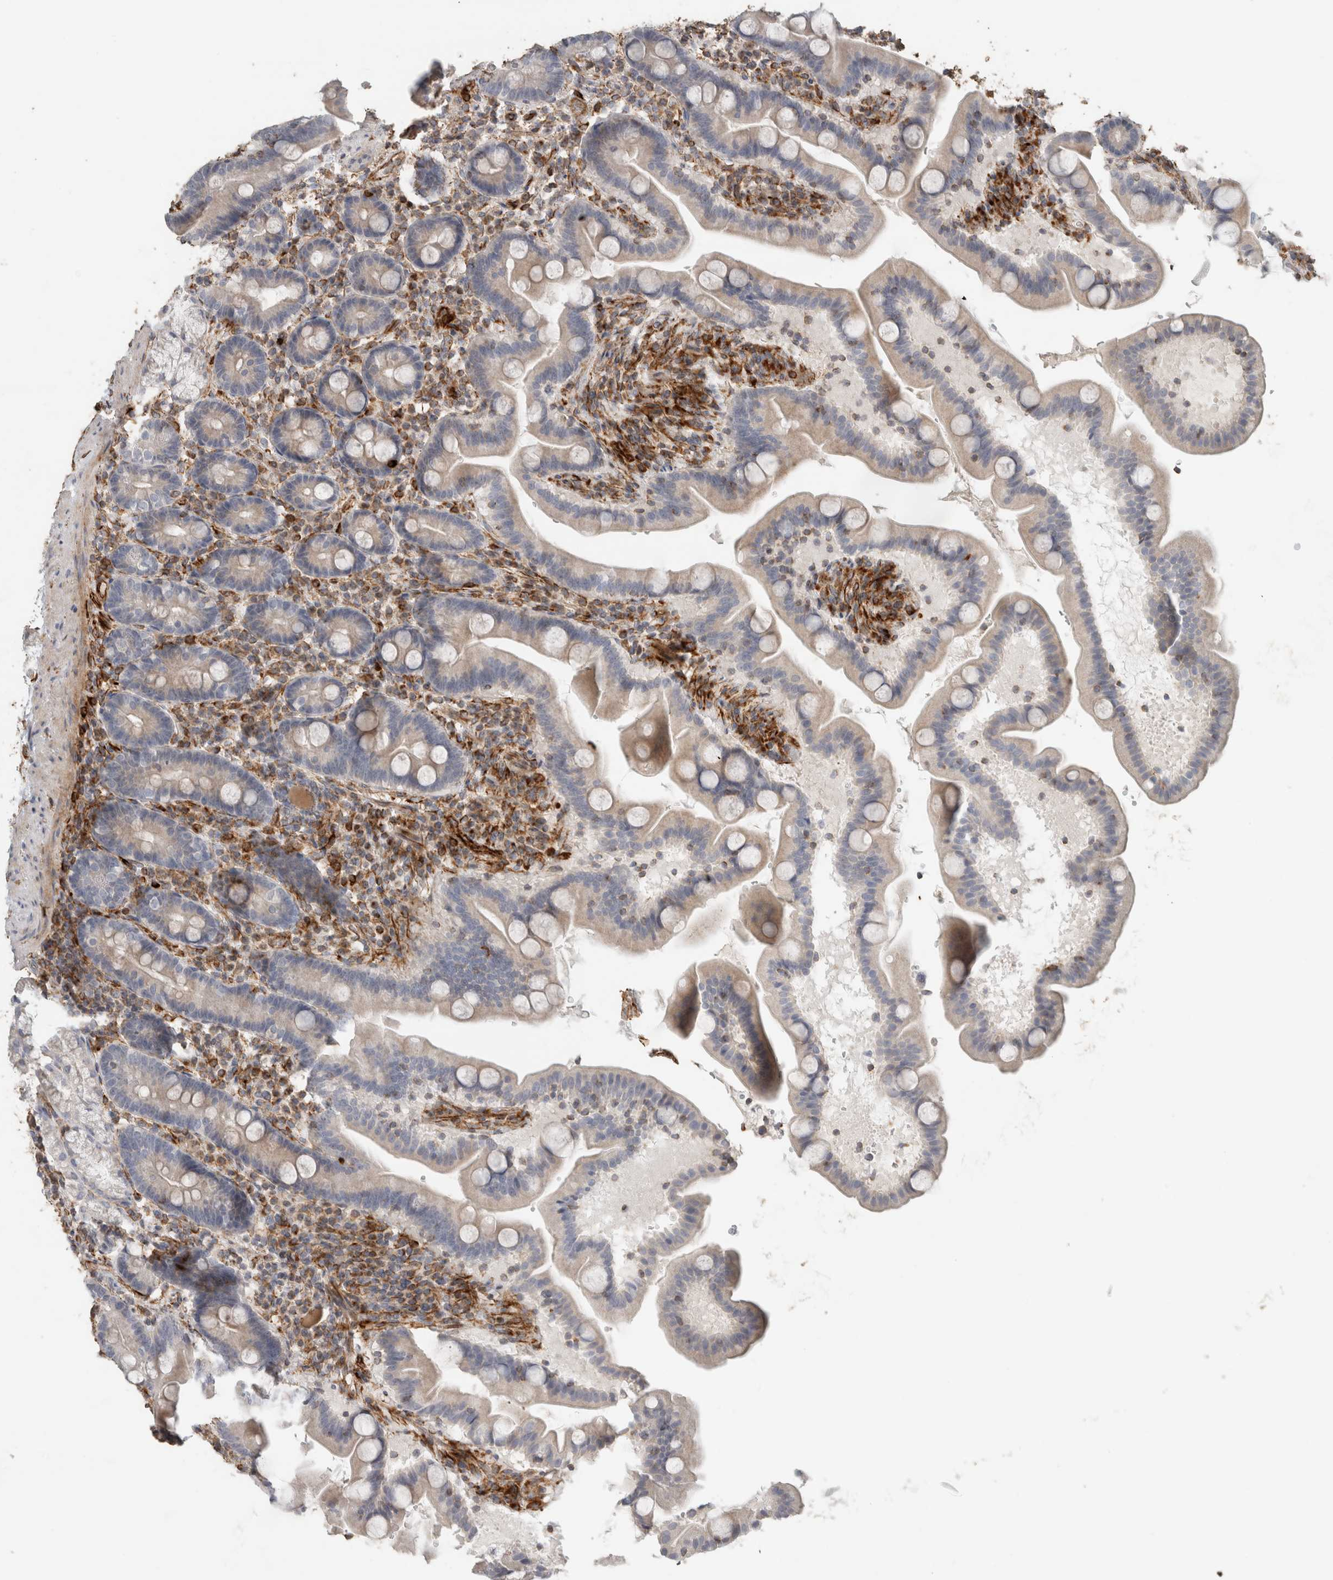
{"staining": {"intensity": "negative", "quantity": "none", "location": "none"}, "tissue": "duodenum", "cell_type": "Glandular cells", "image_type": "normal", "snomed": [{"axis": "morphology", "description": "Normal tissue, NOS"}, {"axis": "topography", "description": "Duodenum"}], "caption": "Duodenum was stained to show a protein in brown. There is no significant positivity in glandular cells. (Brightfield microscopy of DAB immunohistochemistry (IHC) at high magnification).", "gene": "LY86", "patient": {"sex": "male", "age": 54}}